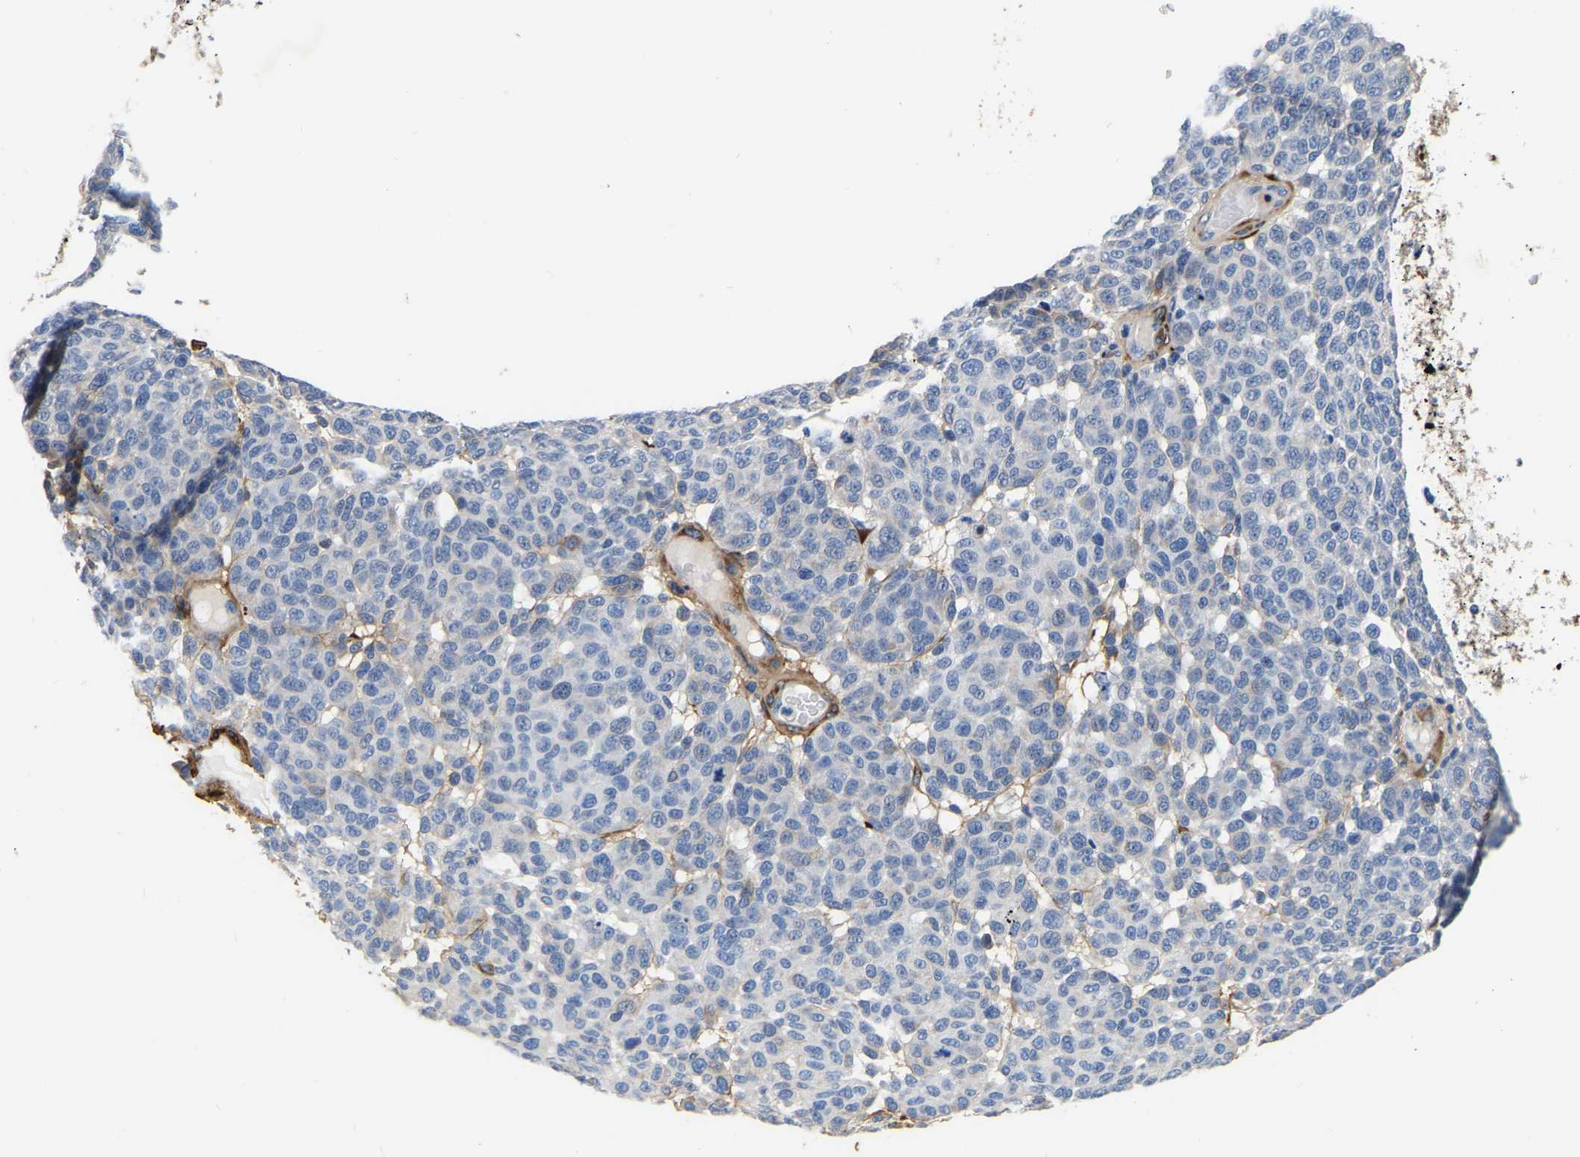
{"staining": {"intensity": "negative", "quantity": "none", "location": "none"}, "tissue": "melanoma", "cell_type": "Tumor cells", "image_type": "cancer", "snomed": [{"axis": "morphology", "description": "Malignant melanoma, NOS"}, {"axis": "topography", "description": "Skin"}], "caption": "DAB (3,3'-diaminobenzidine) immunohistochemical staining of human malignant melanoma shows no significant positivity in tumor cells.", "gene": "COL6A1", "patient": {"sex": "male", "age": 59}}